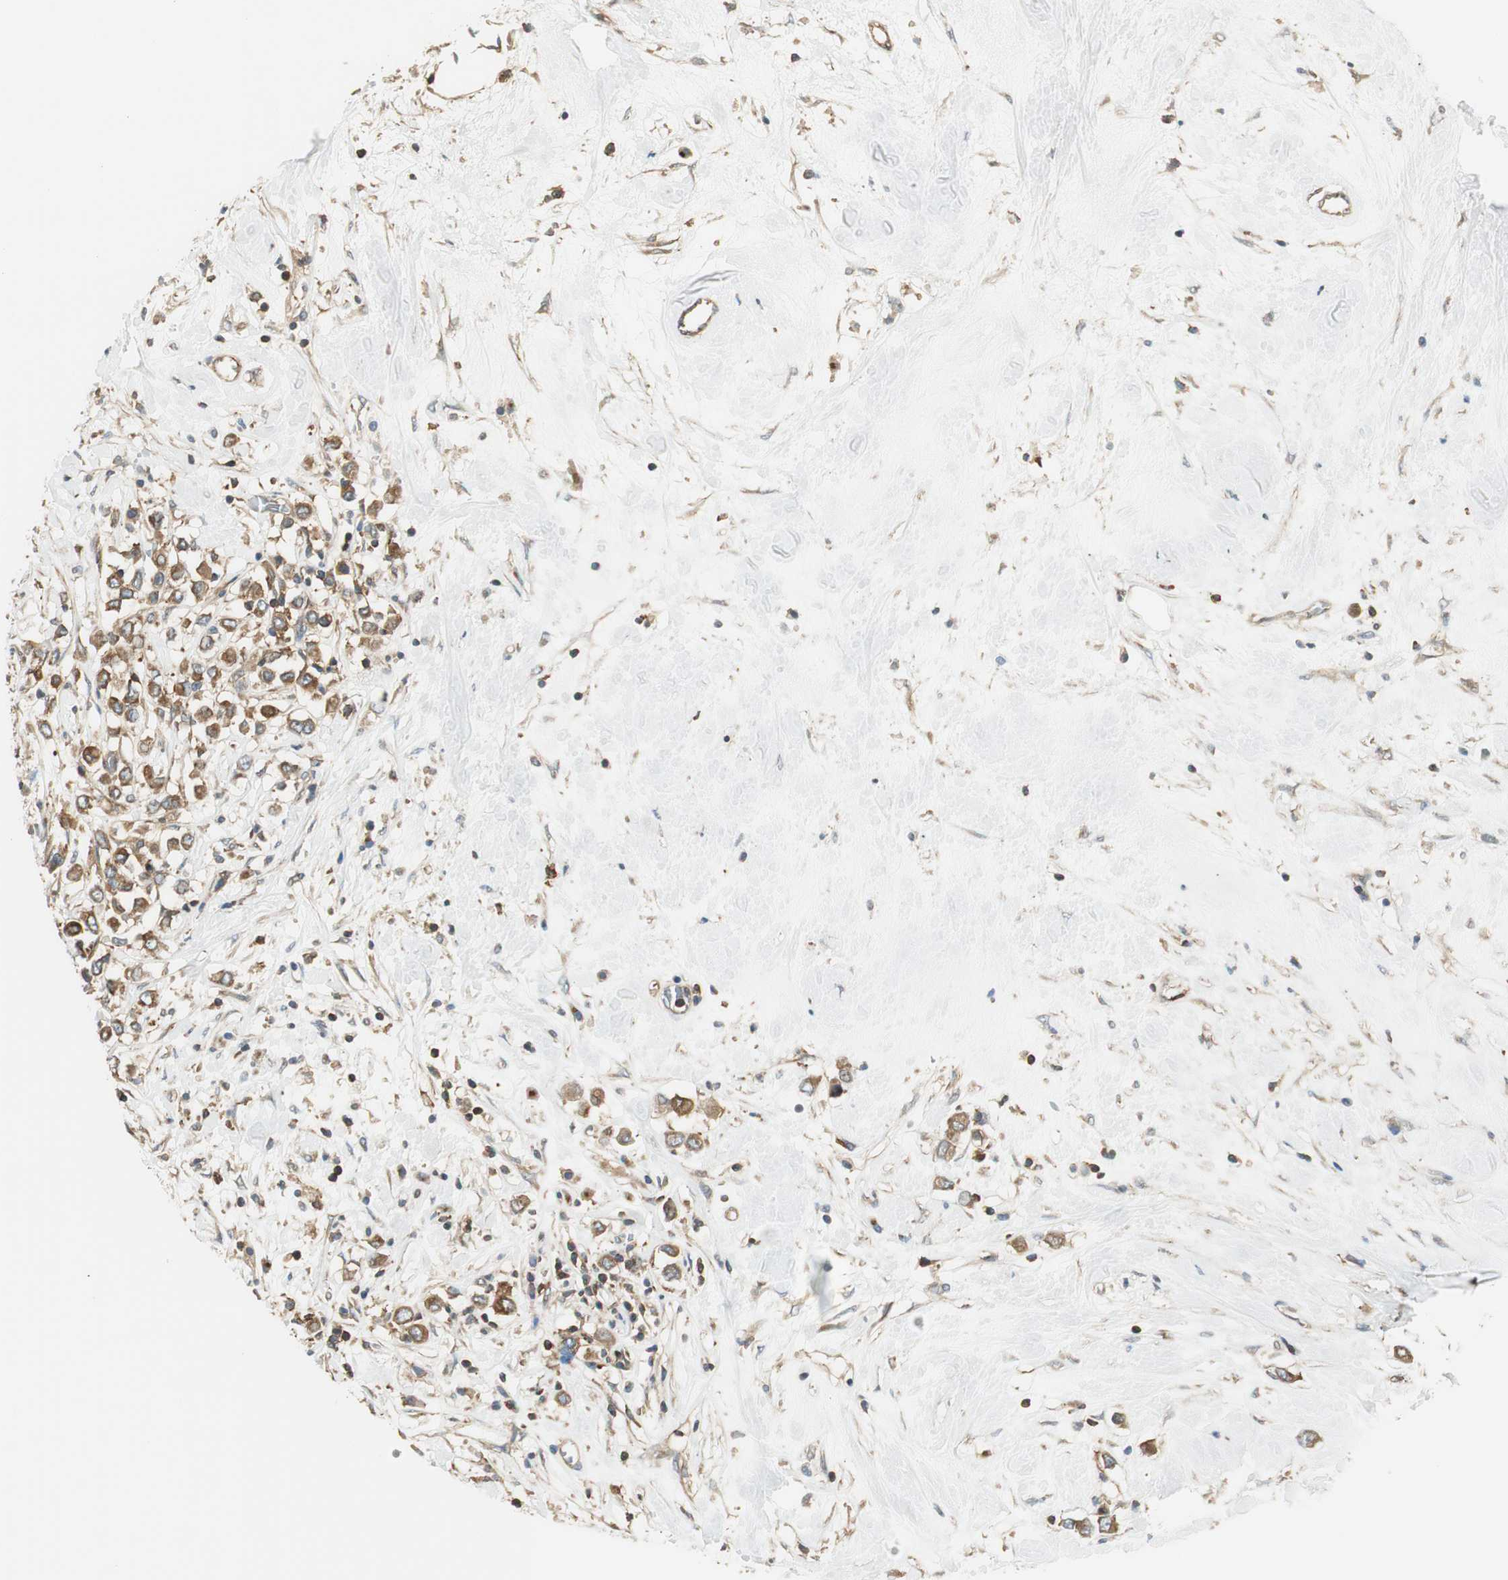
{"staining": {"intensity": "moderate", "quantity": ">75%", "location": "cytoplasmic/membranous"}, "tissue": "breast cancer", "cell_type": "Tumor cells", "image_type": "cancer", "snomed": [{"axis": "morphology", "description": "Duct carcinoma"}, {"axis": "topography", "description": "Breast"}], "caption": "Protein expression analysis of human breast cancer reveals moderate cytoplasmic/membranous staining in about >75% of tumor cells.", "gene": "PI4K2B", "patient": {"sex": "female", "age": 61}}